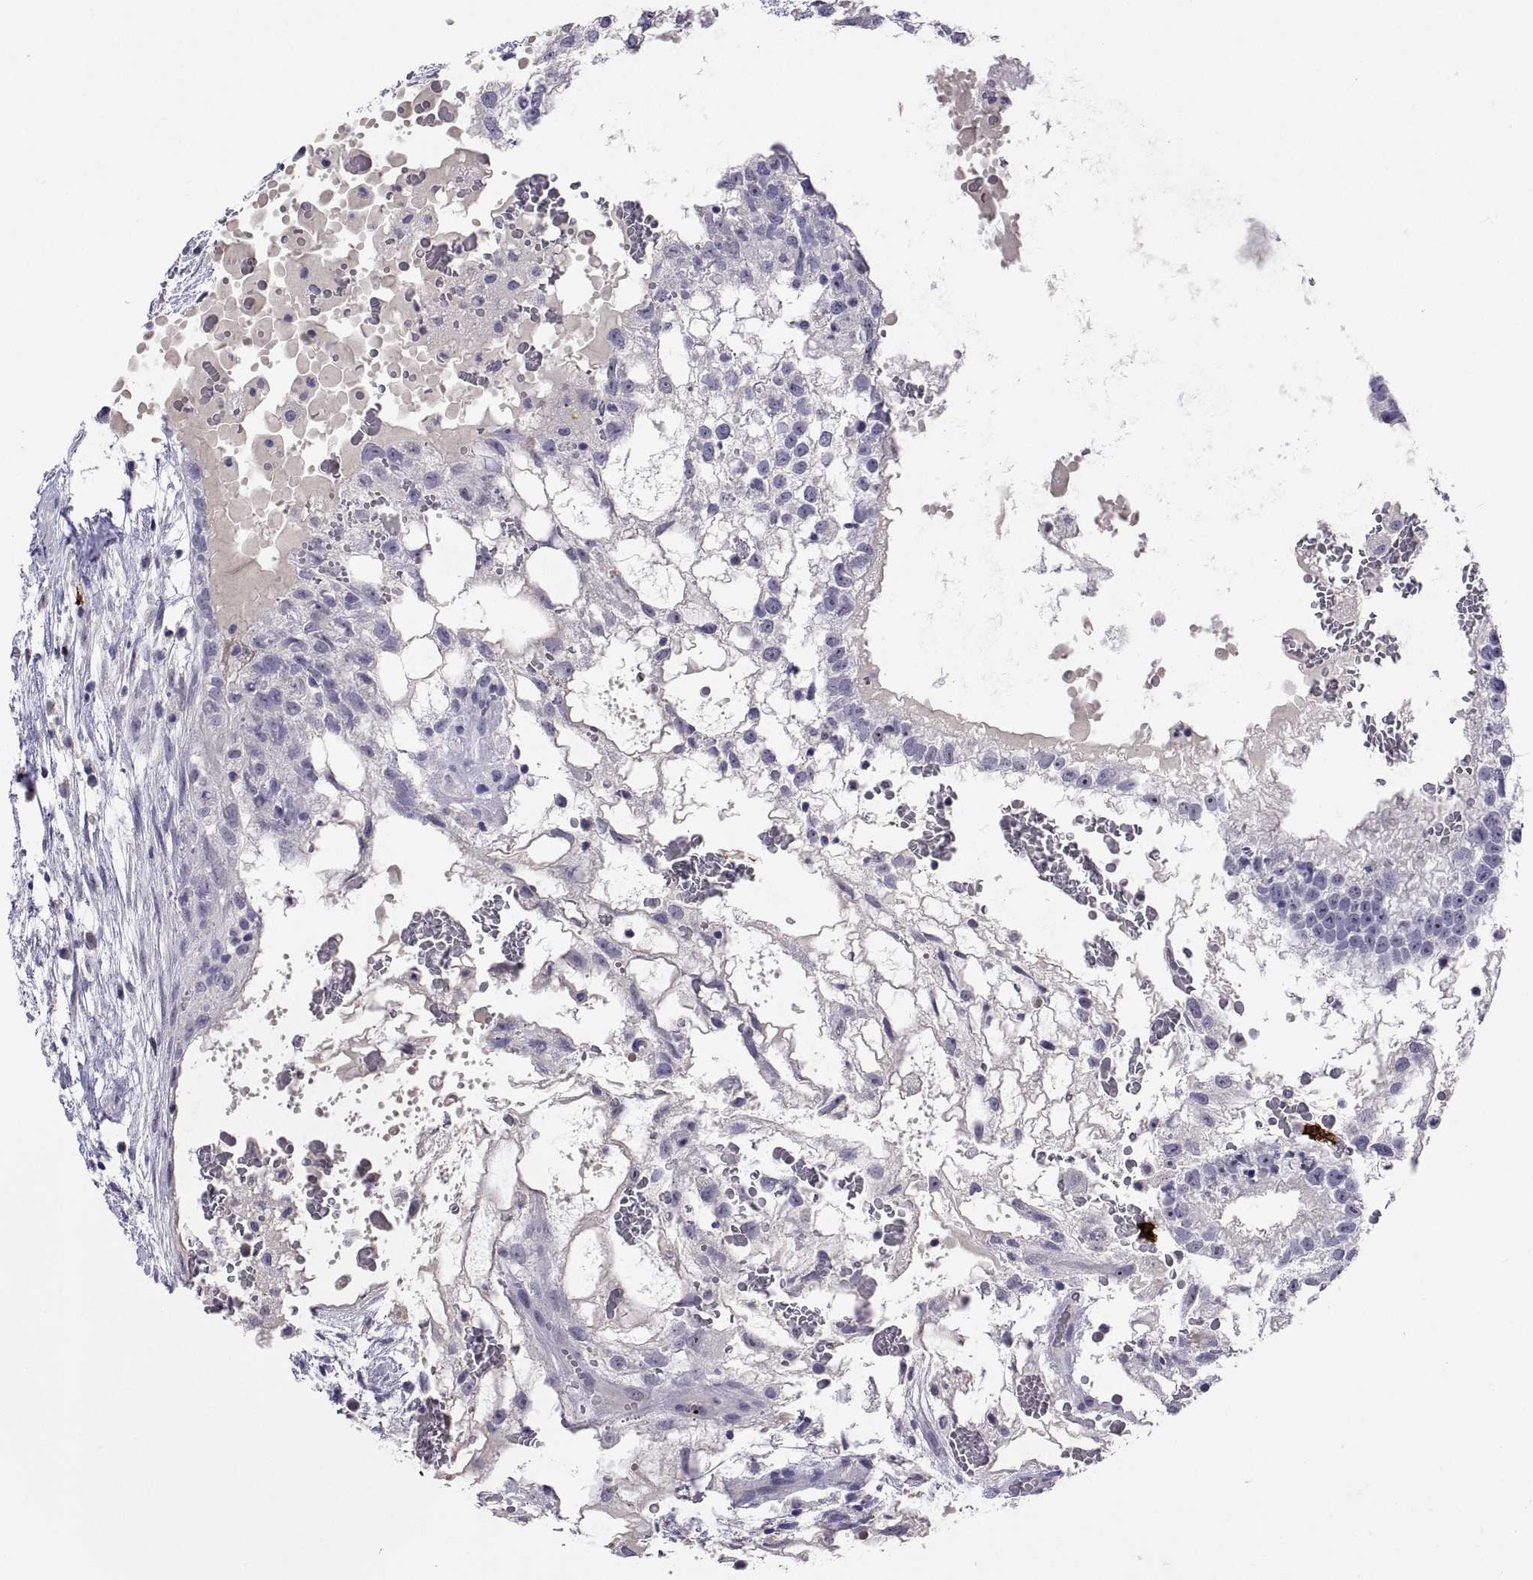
{"staining": {"intensity": "negative", "quantity": "none", "location": "none"}, "tissue": "testis cancer", "cell_type": "Tumor cells", "image_type": "cancer", "snomed": [{"axis": "morphology", "description": "Normal tissue, NOS"}, {"axis": "morphology", "description": "Carcinoma, Embryonal, NOS"}, {"axis": "topography", "description": "Testis"}], "caption": "DAB immunohistochemical staining of human testis embryonal carcinoma exhibits no significant expression in tumor cells.", "gene": "MS4A1", "patient": {"sex": "male", "age": 32}}